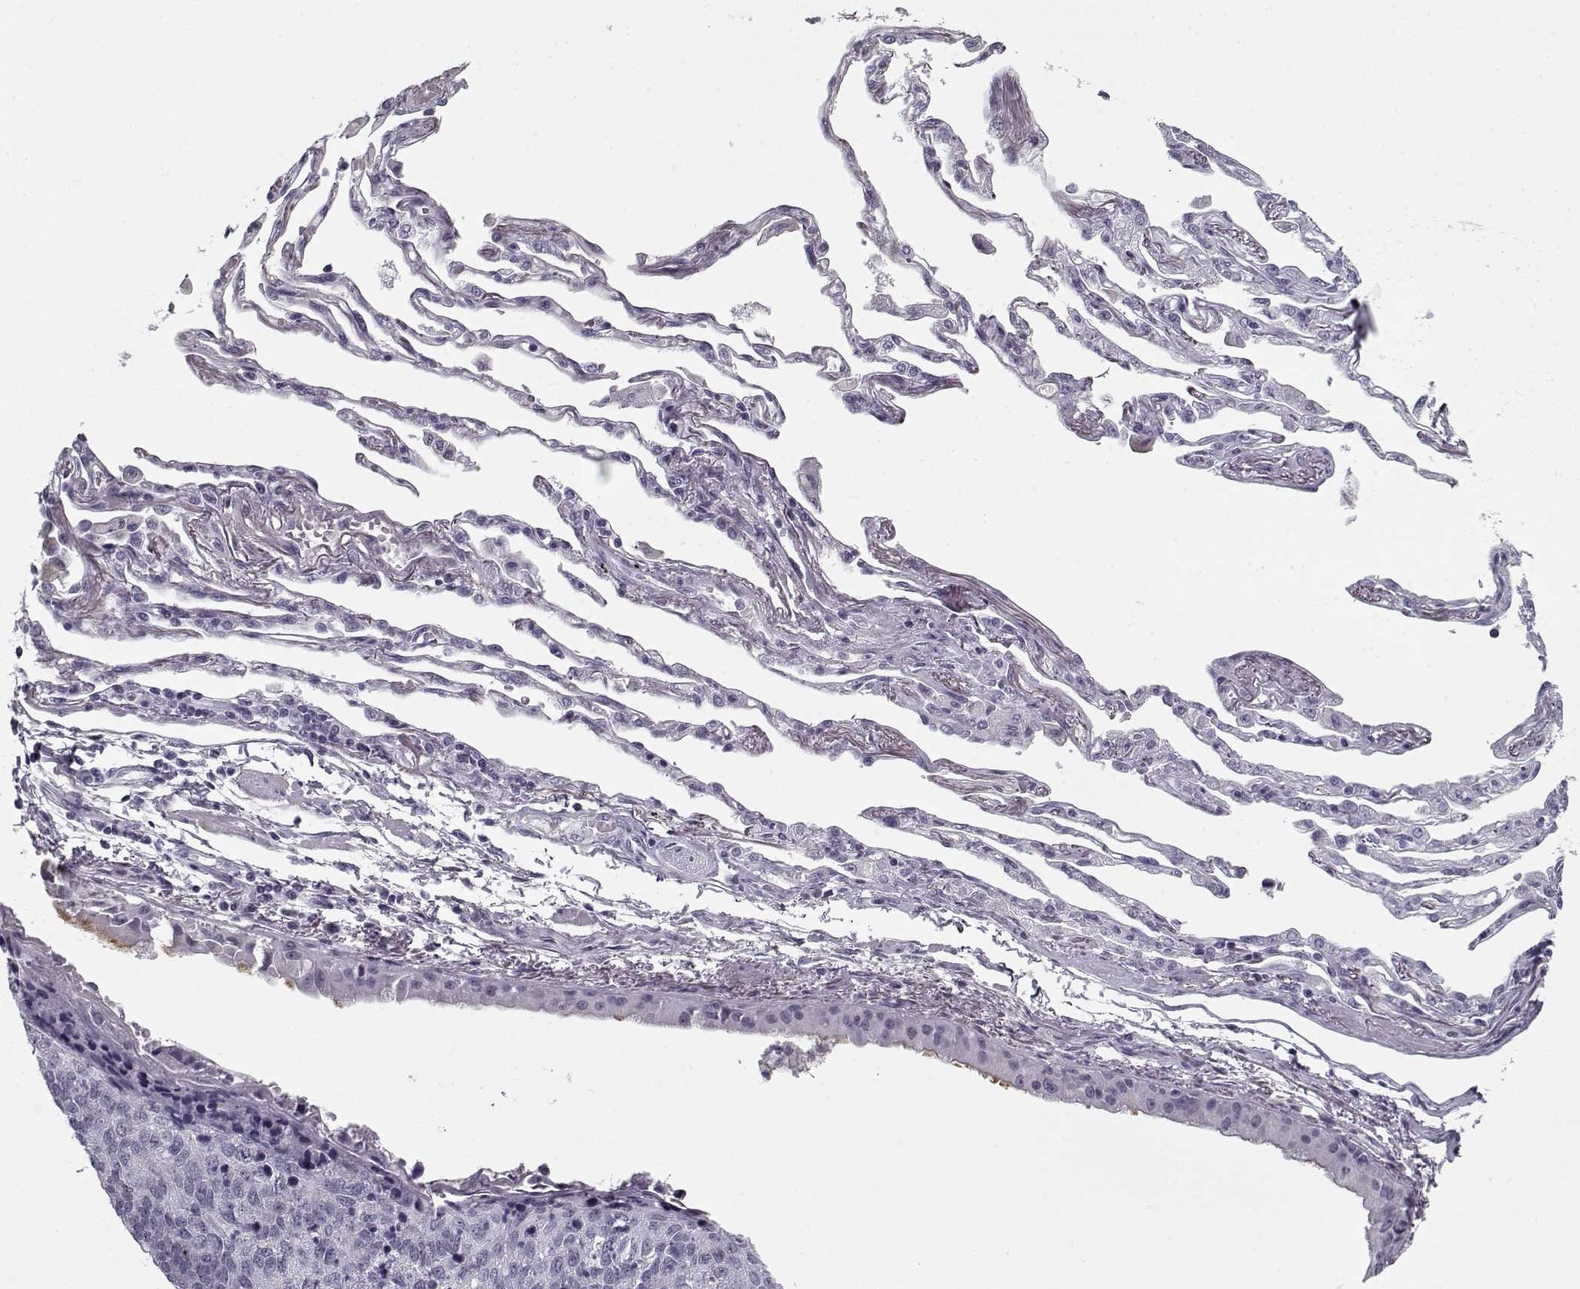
{"staining": {"intensity": "negative", "quantity": "none", "location": "none"}, "tissue": "lung cancer", "cell_type": "Tumor cells", "image_type": "cancer", "snomed": [{"axis": "morphology", "description": "Squamous cell carcinoma, NOS"}, {"axis": "topography", "description": "Lung"}], "caption": "A micrograph of human squamous cell carcinoma (lung) is negative for staining in tumor cells.", "gene": "SPACA9", "patient": {"sex": "male", "age": 73}}